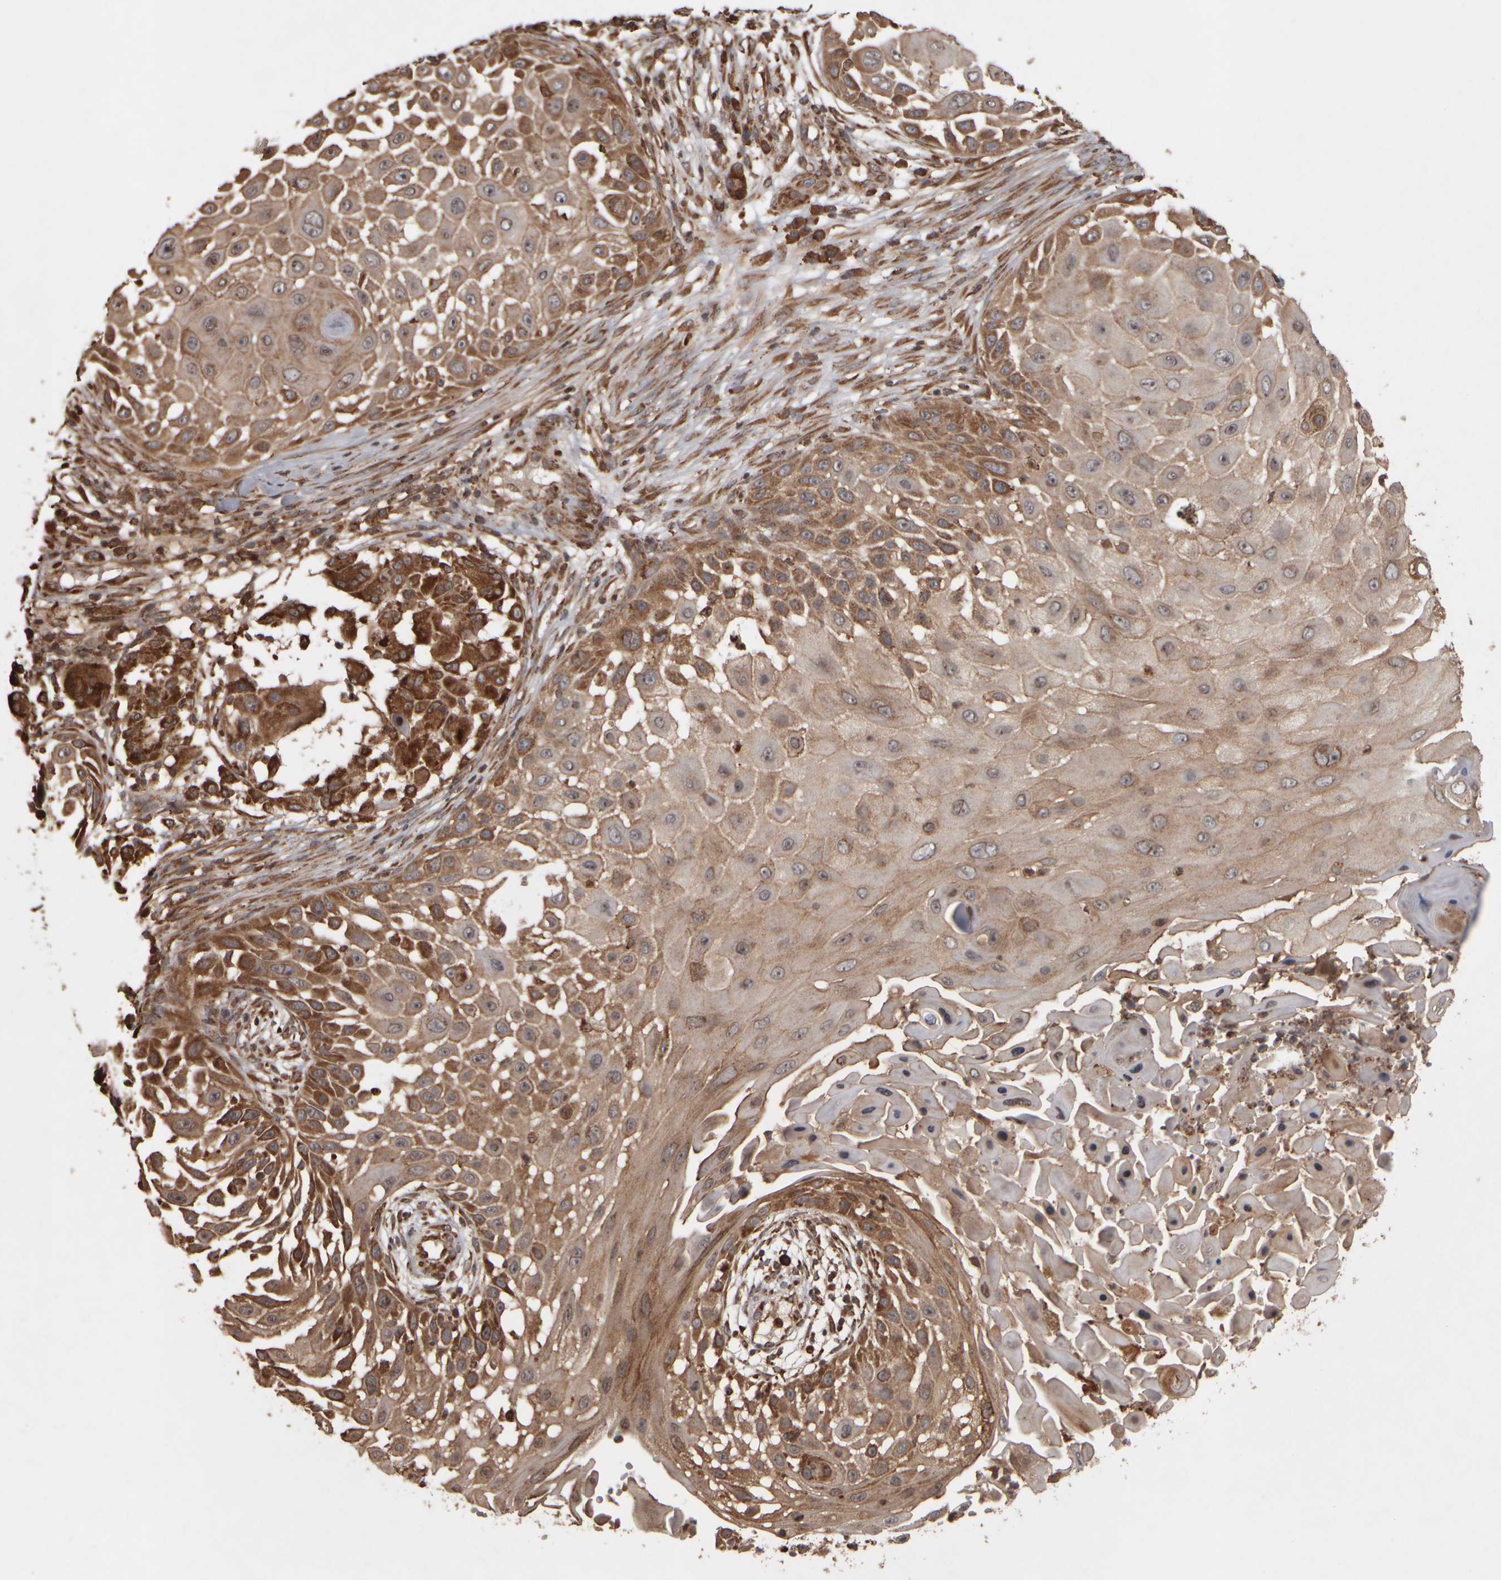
{"staining": {"intensity": "moderate", "quantity": ">75%", "location": "cytoplasmic/membranous"}, "tissue": "skin cancer", "cell_type": "Tumor cells", "image_type": "cancer", "snomed": [{"axis": "morphology", "description": "Squamous cell carcinoma, NOS"}, {"axis": "topography", "description": "Skin"}], "caption": "The immunohistochemical stain highlights moderate cytoplasmic/membranous positivity in tumor cells of skin cancer tissue.", "gene": "AGBL3", "patient": {"sex": "female", "age": 44}}